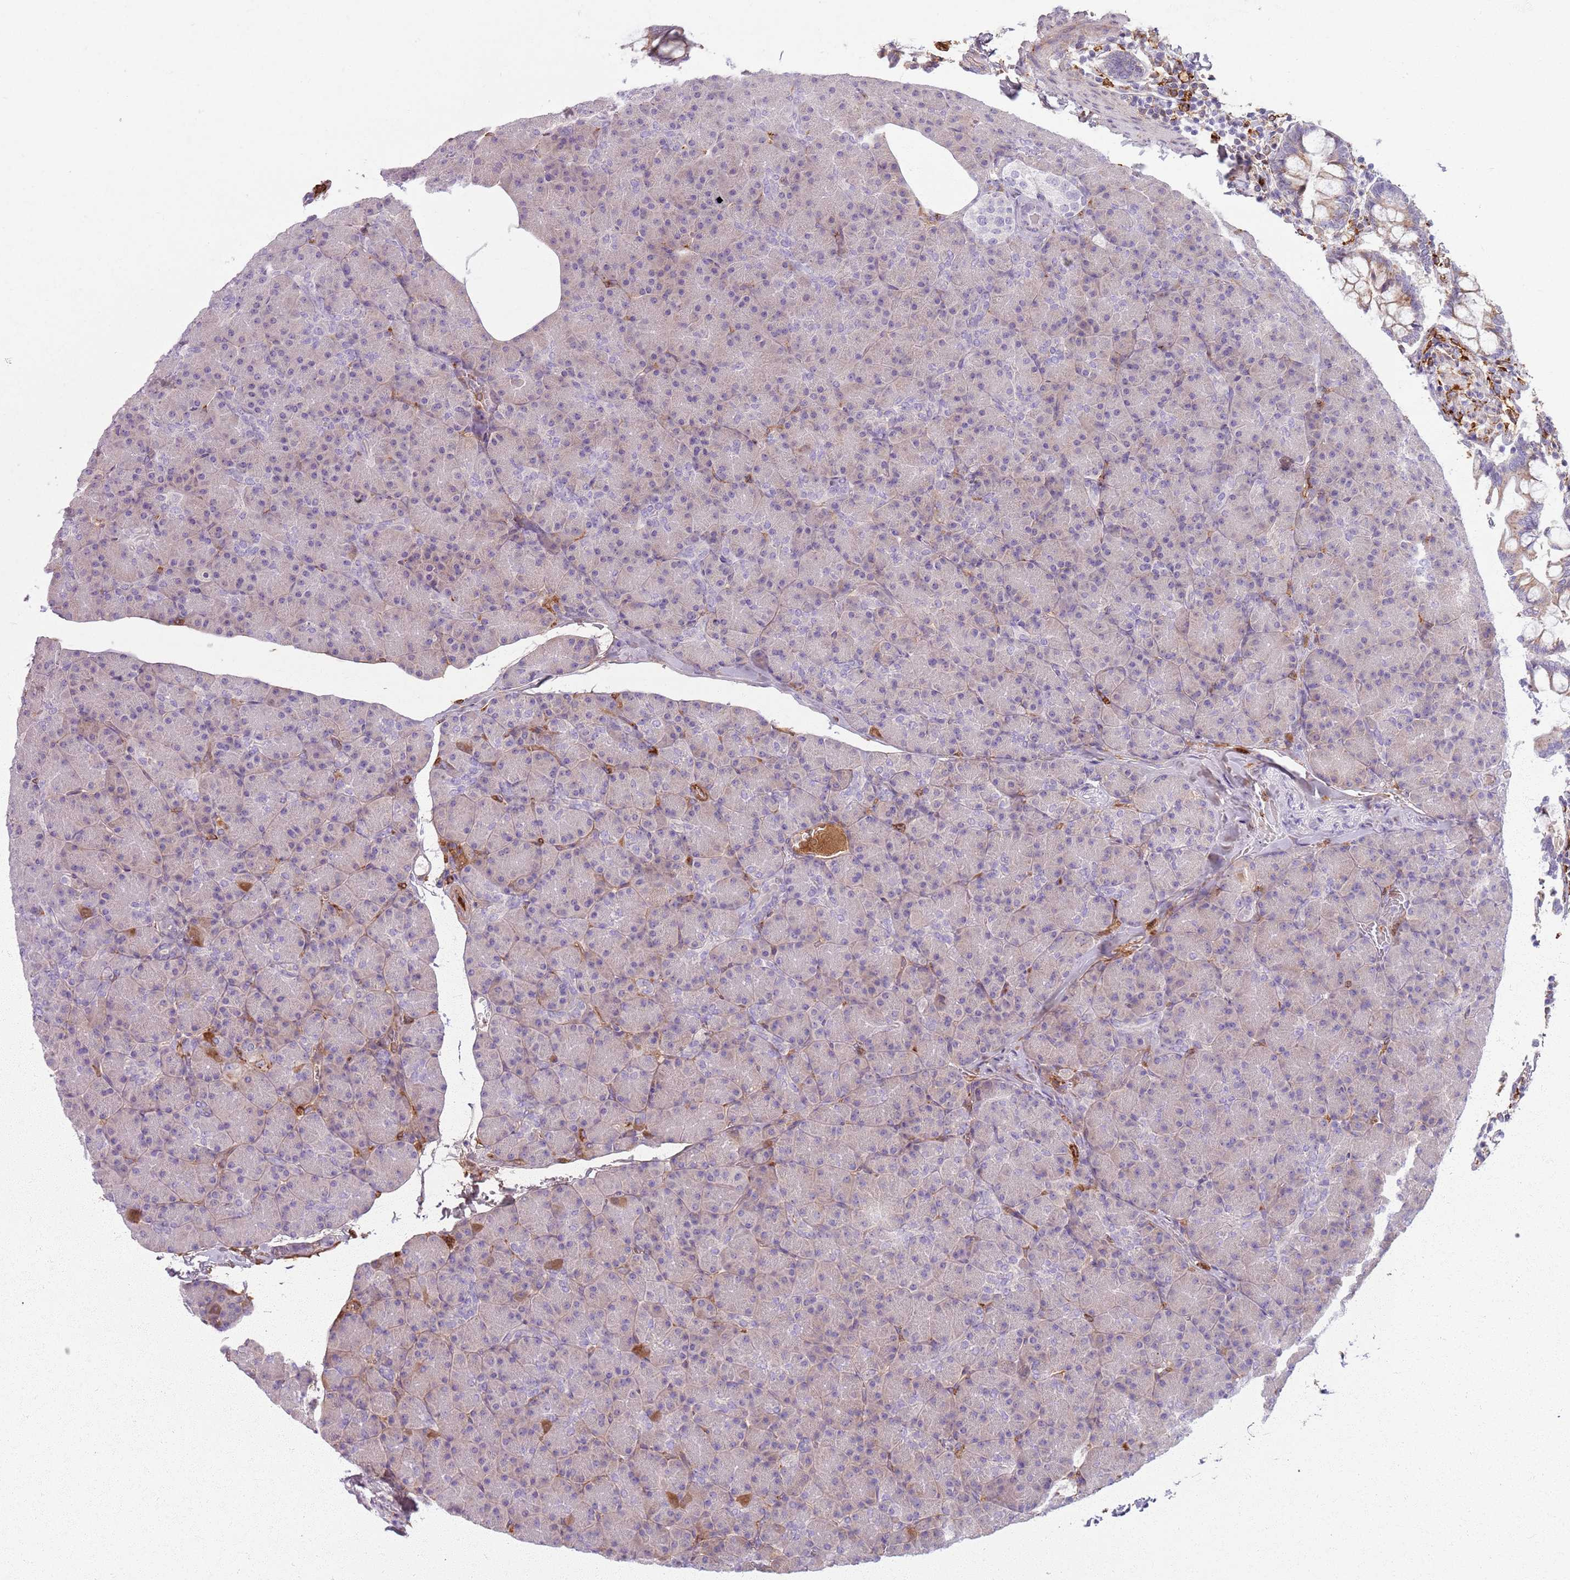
{"staining": {"intensity": "weak", "quantity": "<25%", "location": "cytoplasmic/membranous"}, "tissue": "pancreas", "cell_type": "Exocrine glandular cells", "image_type": "normal", "snomed": [{"axis": "morphology", "description": "Normal tissue, NOS"}, {"axis": "topography", "description": "Pancreas"}], "caption": "Human pancreas stained for a protein using IHC exhibits no positivity in exocrine glandular cells.", "gene": "COLGALT1", "patient": {"sex": "female", "age": 43}}